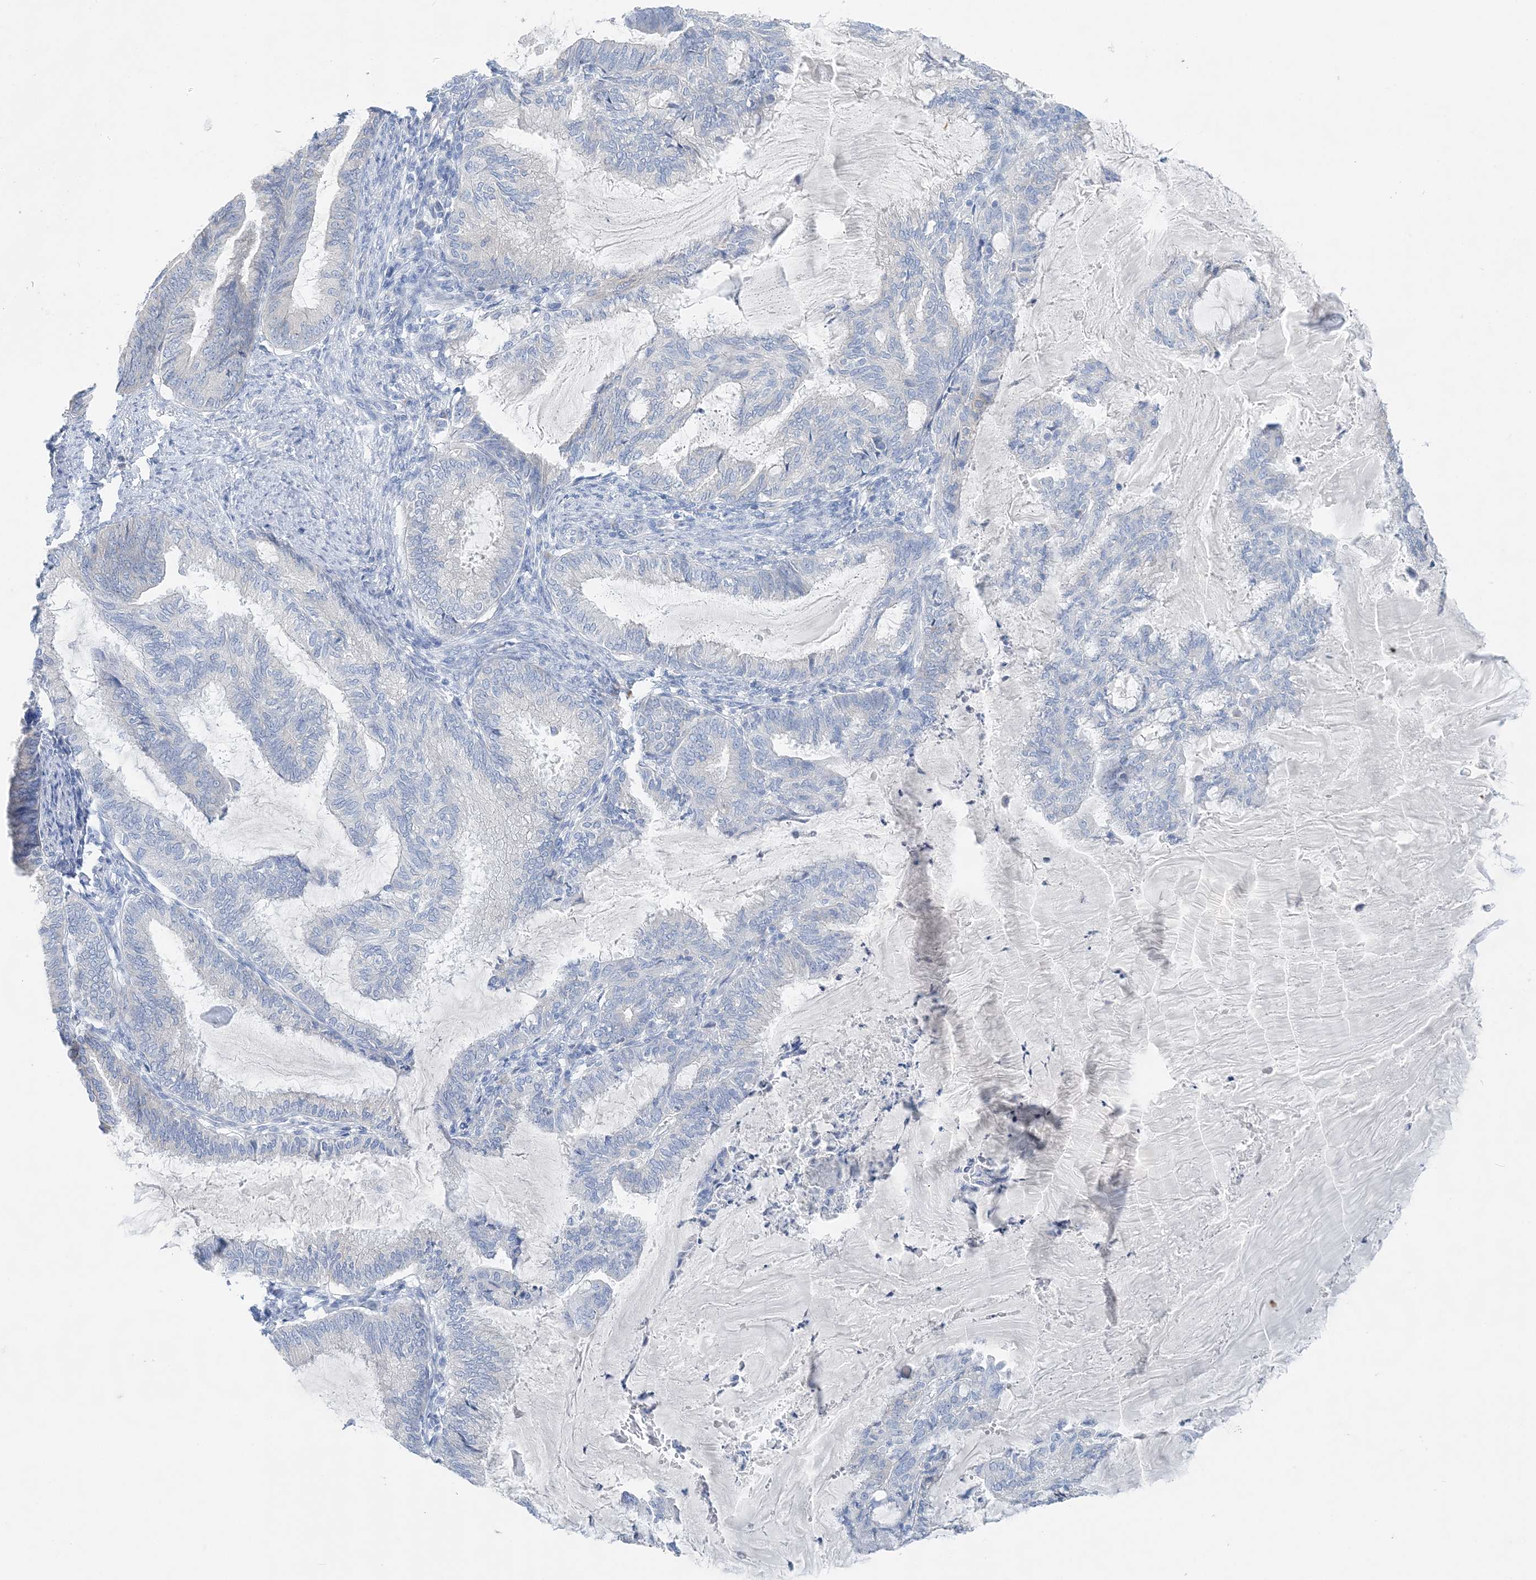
{"staining": {"intensity": "negative", "quantity": "none", "location": "none"}, "tissue": "endometrial cancer", "cell_type": "Tumor cells", "image_type": "cancer", "snomed": [{"axis": "morphology", "description": "Adenocarcinoma, NOS"}, {"axis": "topography", "description": "Endometrium"}], "caption": "Photomicrograph shows no significant protein positivity in tumor cells of endometrial cancer.", "gene": "SLC5A6", "patient": {"sex": "female", "age": 86}}